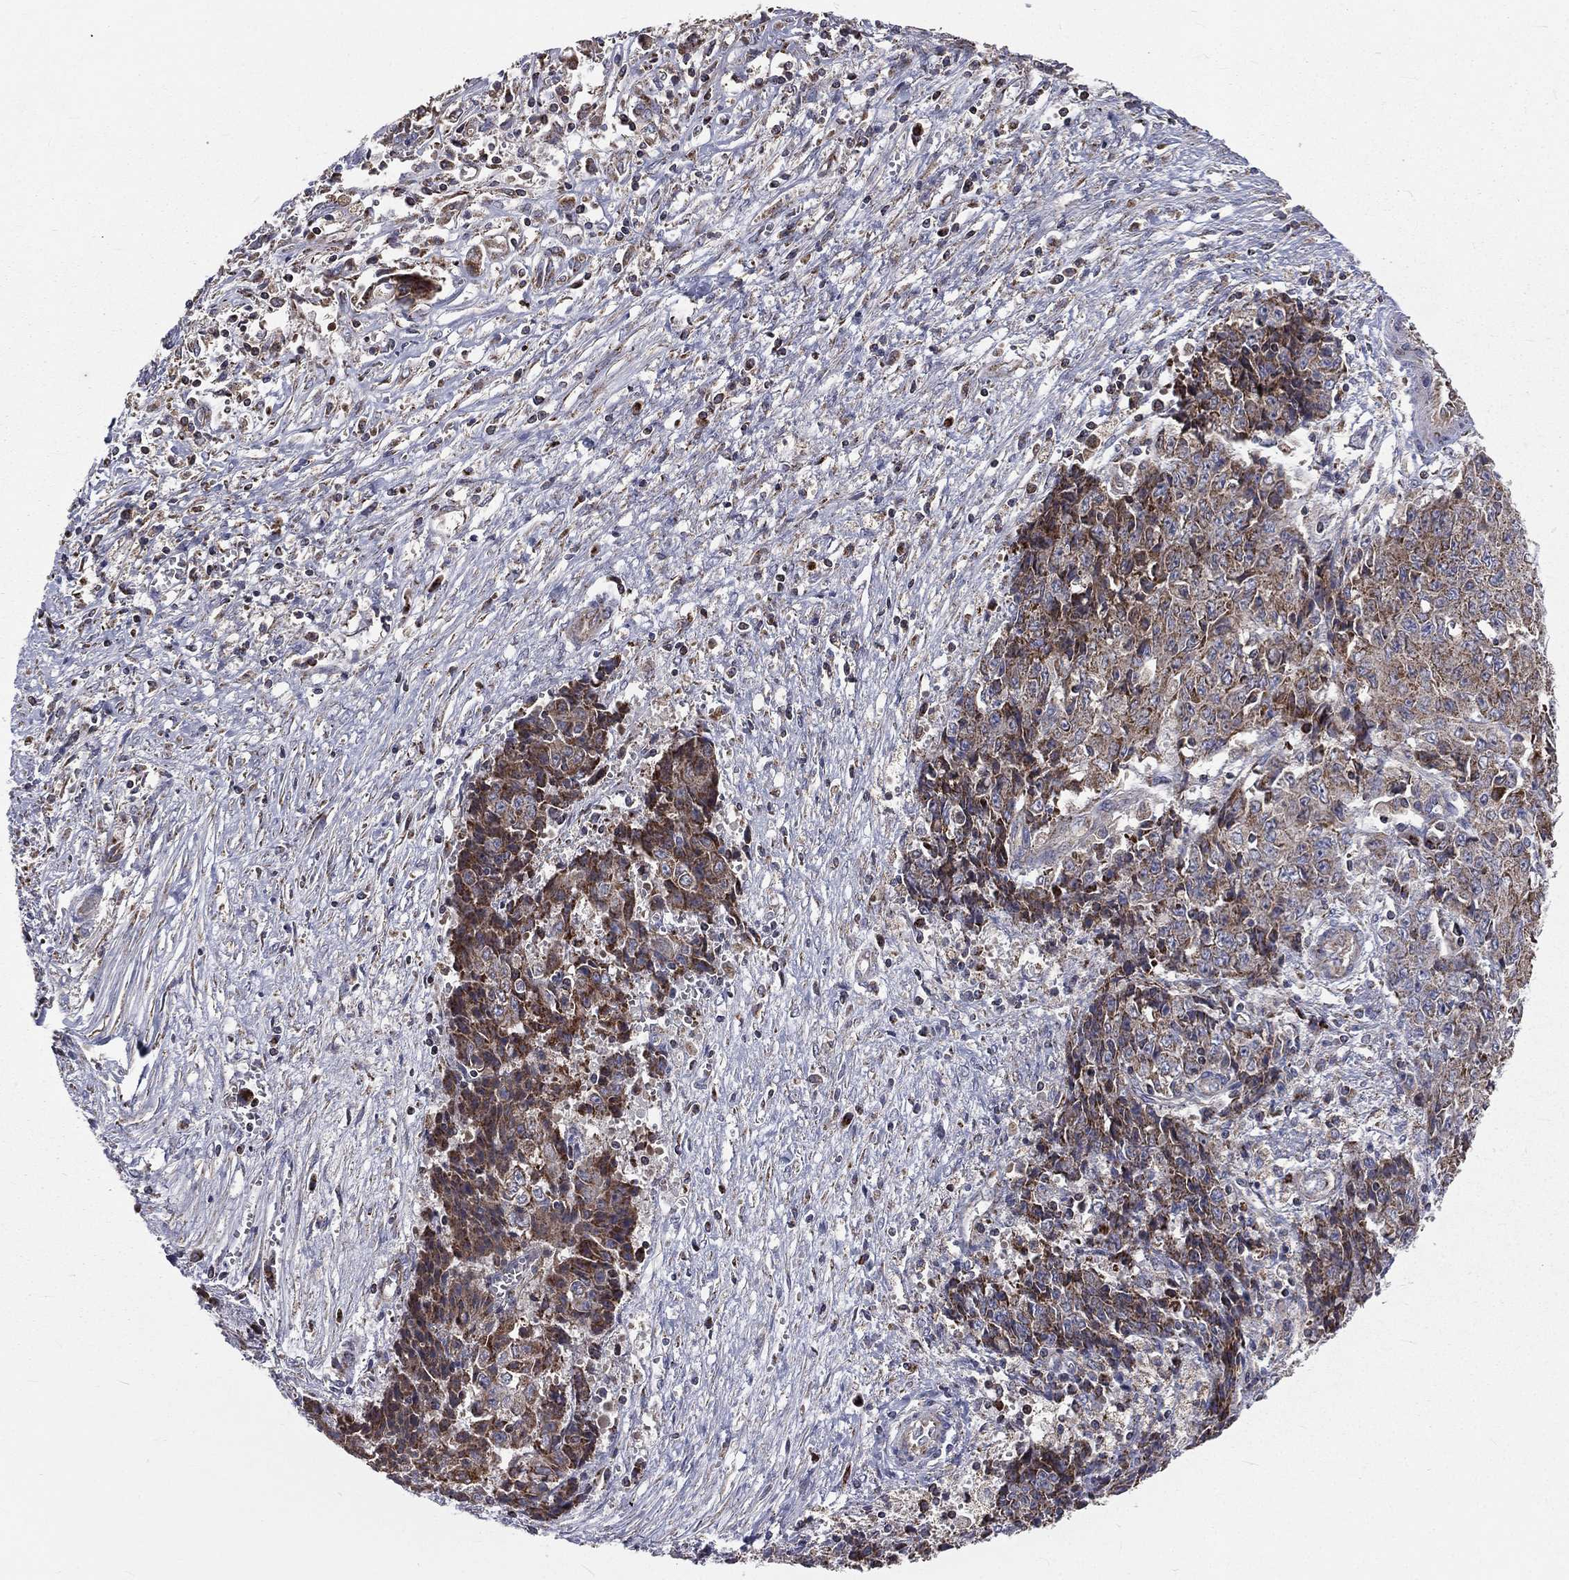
{"staining": {"intensity": "weak", "quantity": ">75%", "location": "cytoplasmic/membranous"}, "tissue": "ovarian cancer", "cell_type": "Tumor cells", "image_type": "cancer", "snomed": [{"axis": "morphology", "description": "Carcinoma, endometroid"}, {"axis": "topography", "description": "Ovary"}], "caption": "Human ovarian endometroid carcinoma stained with a brown dye displays weak cytoplasmic/membranous positive staining in approximately >75% of tumor cells.", "gene": "GPD1", "patient": {"sex": "female", "age": 42}}